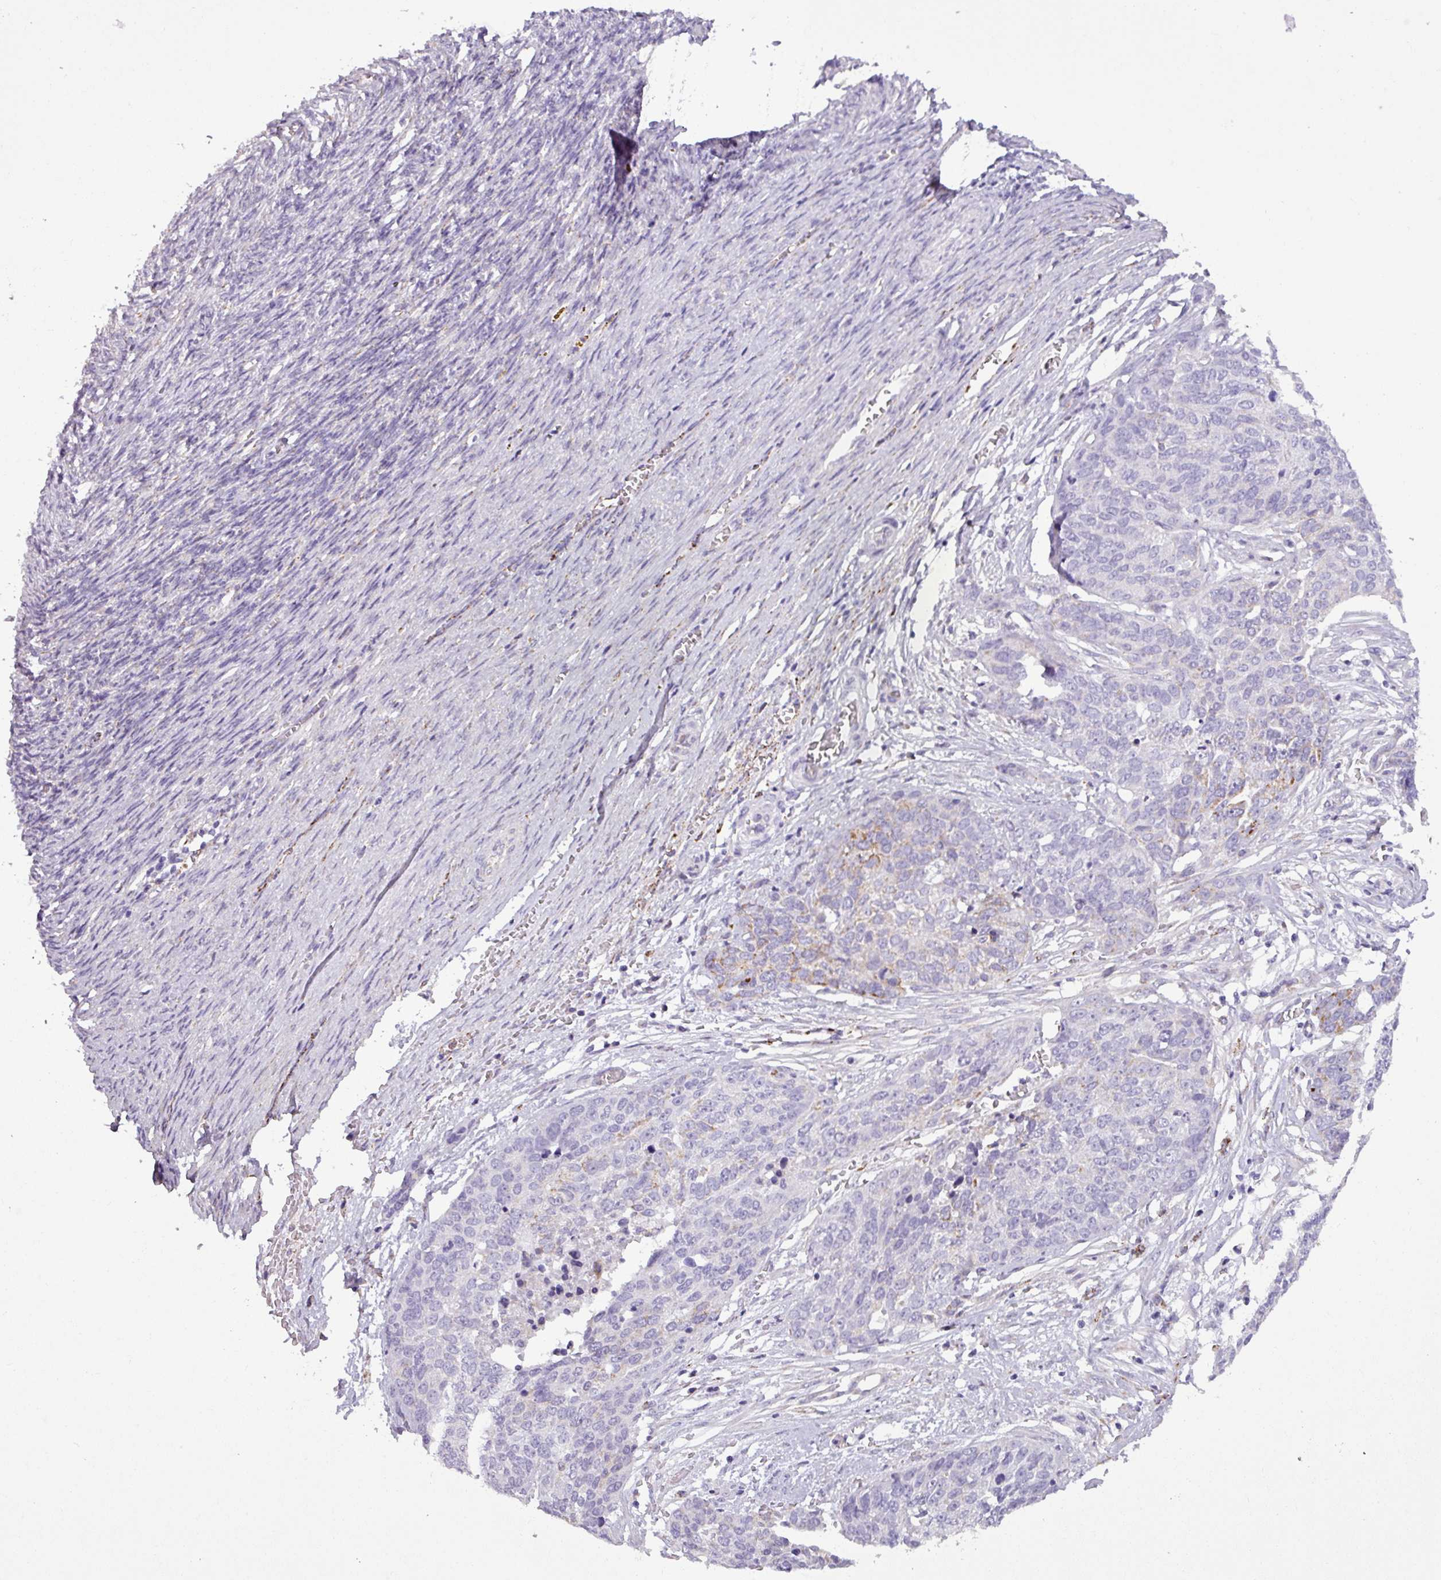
{"staining": {"intensity": "weak", "quantity": "<25%", "location": "cytoplasmic/membranous"}, "tissue": "ovarian cancer", "cell_type": "Tumor cells", "image_type": "cancer", "snomed": [{"axis": "morphology", "description": "Cystadenocarcinoma, serous, NOS"}, {"axis": "topography", "description": "Ovary"}], "caption": "Immunohistochemistry (IHC) micrograph of neoplastic tissue: serous cystadenocarcinoma (ovarian) stained with DAB demonstrates no significant protein staining in tumor cells.", "gene": "ZNF667", "patient": {"sex": "female", "age": 44}}